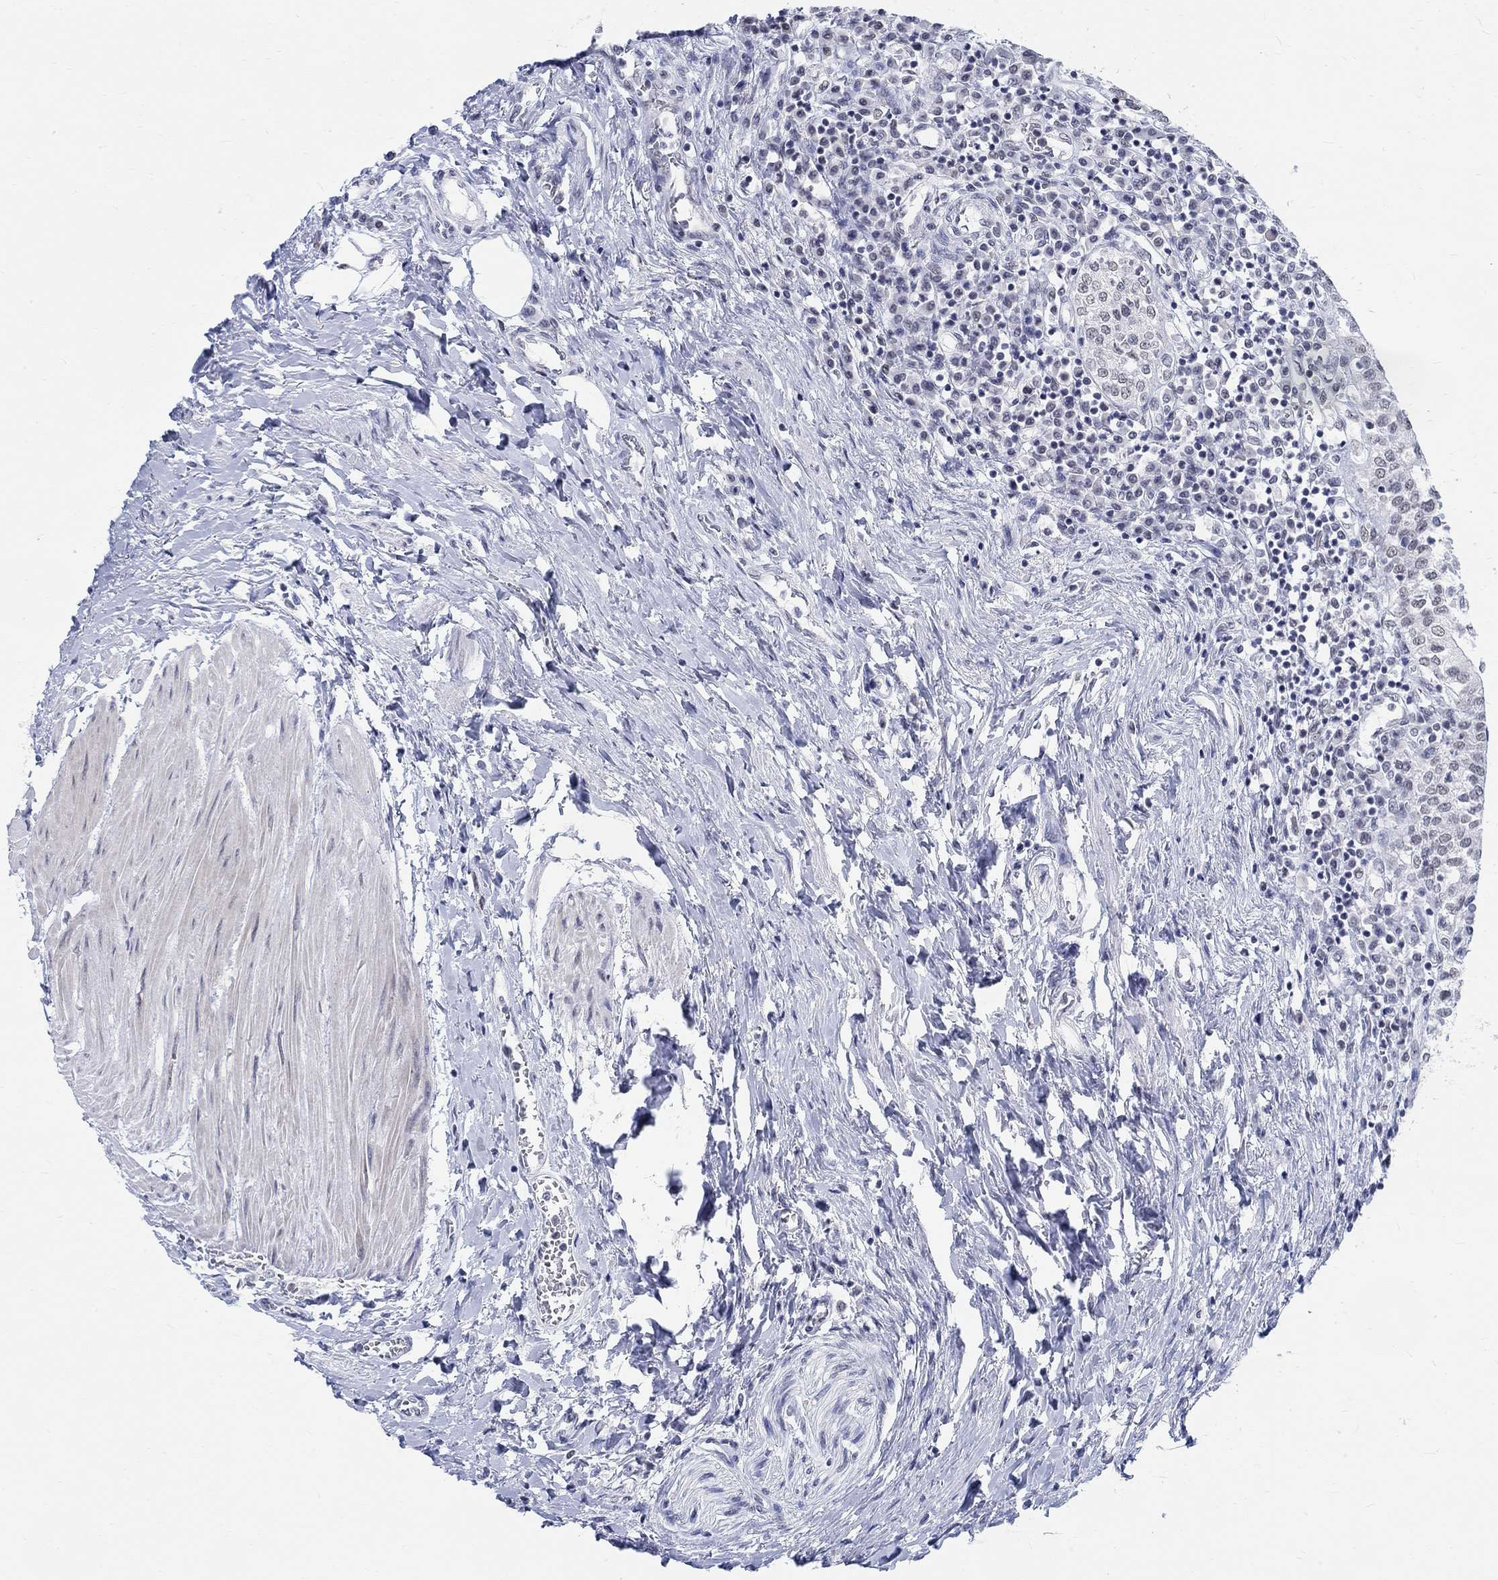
{"staining": {"intensity": "negative", "quantity": "none", "location": "none"}, "tissue": "urothelial cancer", "cell_type": "Tumor cells", "image_type": "cancer", "snomed": [{"axis": "morphology", "description": "Urothelial carcinoma, Low grade"}, {"axis": "topography", "description": "Urinary bladder"}], "caption": "High magnification brightfield microscopy of urothelial carcinoma (low-grade) stained with DAB (brown) and counterstained with hematoxylin (blue): tumor cells show no significant expression. (Brightfield microscopy of DAB (3,3'-diaminobenzidine) IHC at high magnification).", "gene": "ANKS1B", "patient": {"sex": "male", "age": 78}}